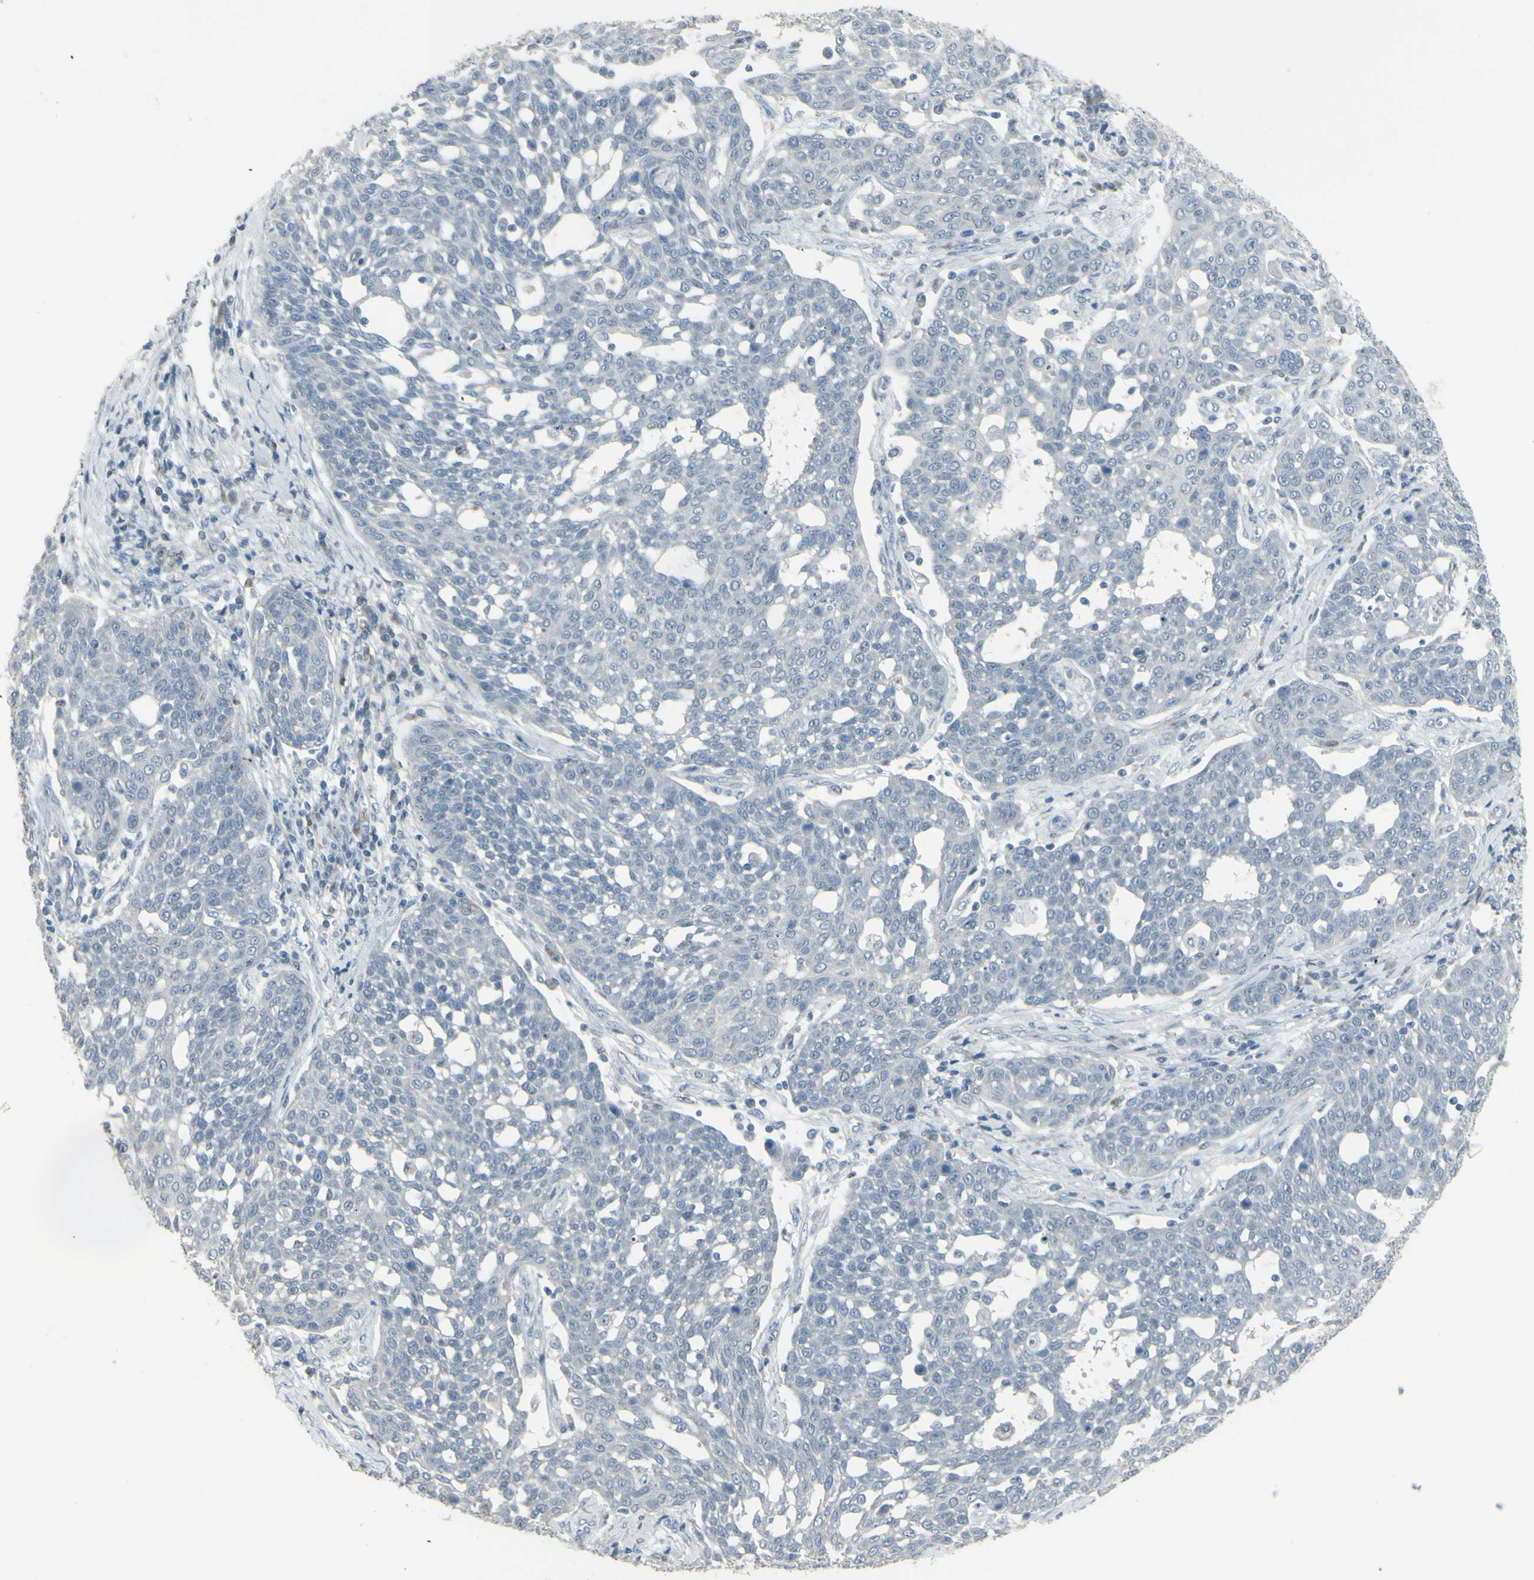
{"staining": {"intensity": "negative", "quantity": "none", "location": "none"}, "tissue": "cervical cancer", "cell_type": "Tumor cells", "image_type": "cancer", "snomed": [{"axis": "morphology", "description": "Squamous cell carcinoma, NOS"}, {"axis": "topography", "description": "Cervix"}], "caption": "IHC micrograph of squamous cell carcinoma (cervical) stained for a protein (brown), which displays no expression in tumor cells.", "gene": "CD79B", "patient": {"sex": "female", "age": 34}}